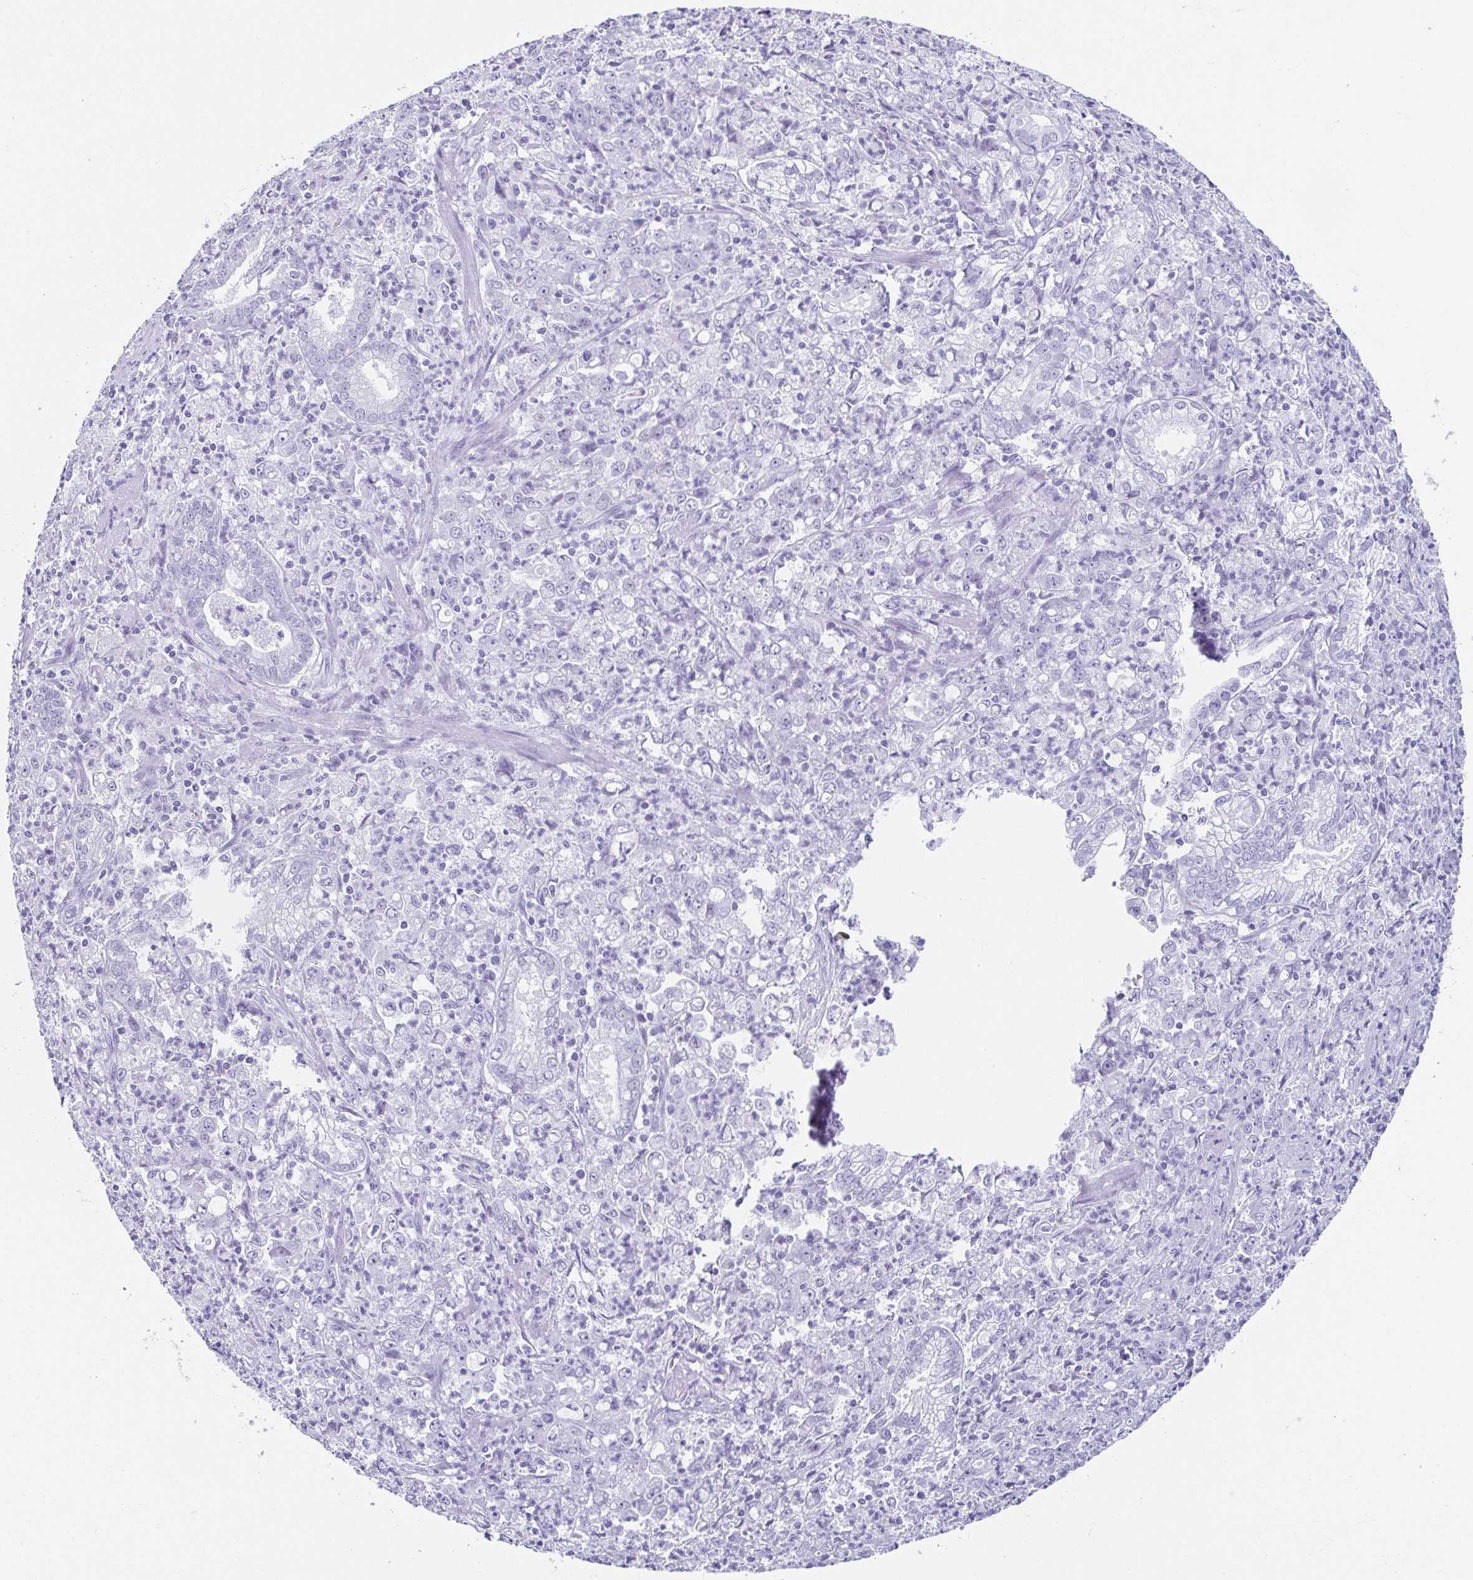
{"staining": {"intensity": "negative", "quantity": "none", "location": "none"}, "tissue": "stomach cancer", "cell_type": "Tumor cells", "image_type": "cancer", "snomed": [{"axis": "morphology", "description": "Adenocarcinoma, NOS"}, {"axis": "topography", "description": "Stomach, lower"}], "caption": "Tumor cells are negative for protein expression in human stomach cancer (adenocarcinoma).", "gene": "ESX1", "patient": {"sex": "female", "age": 71}}